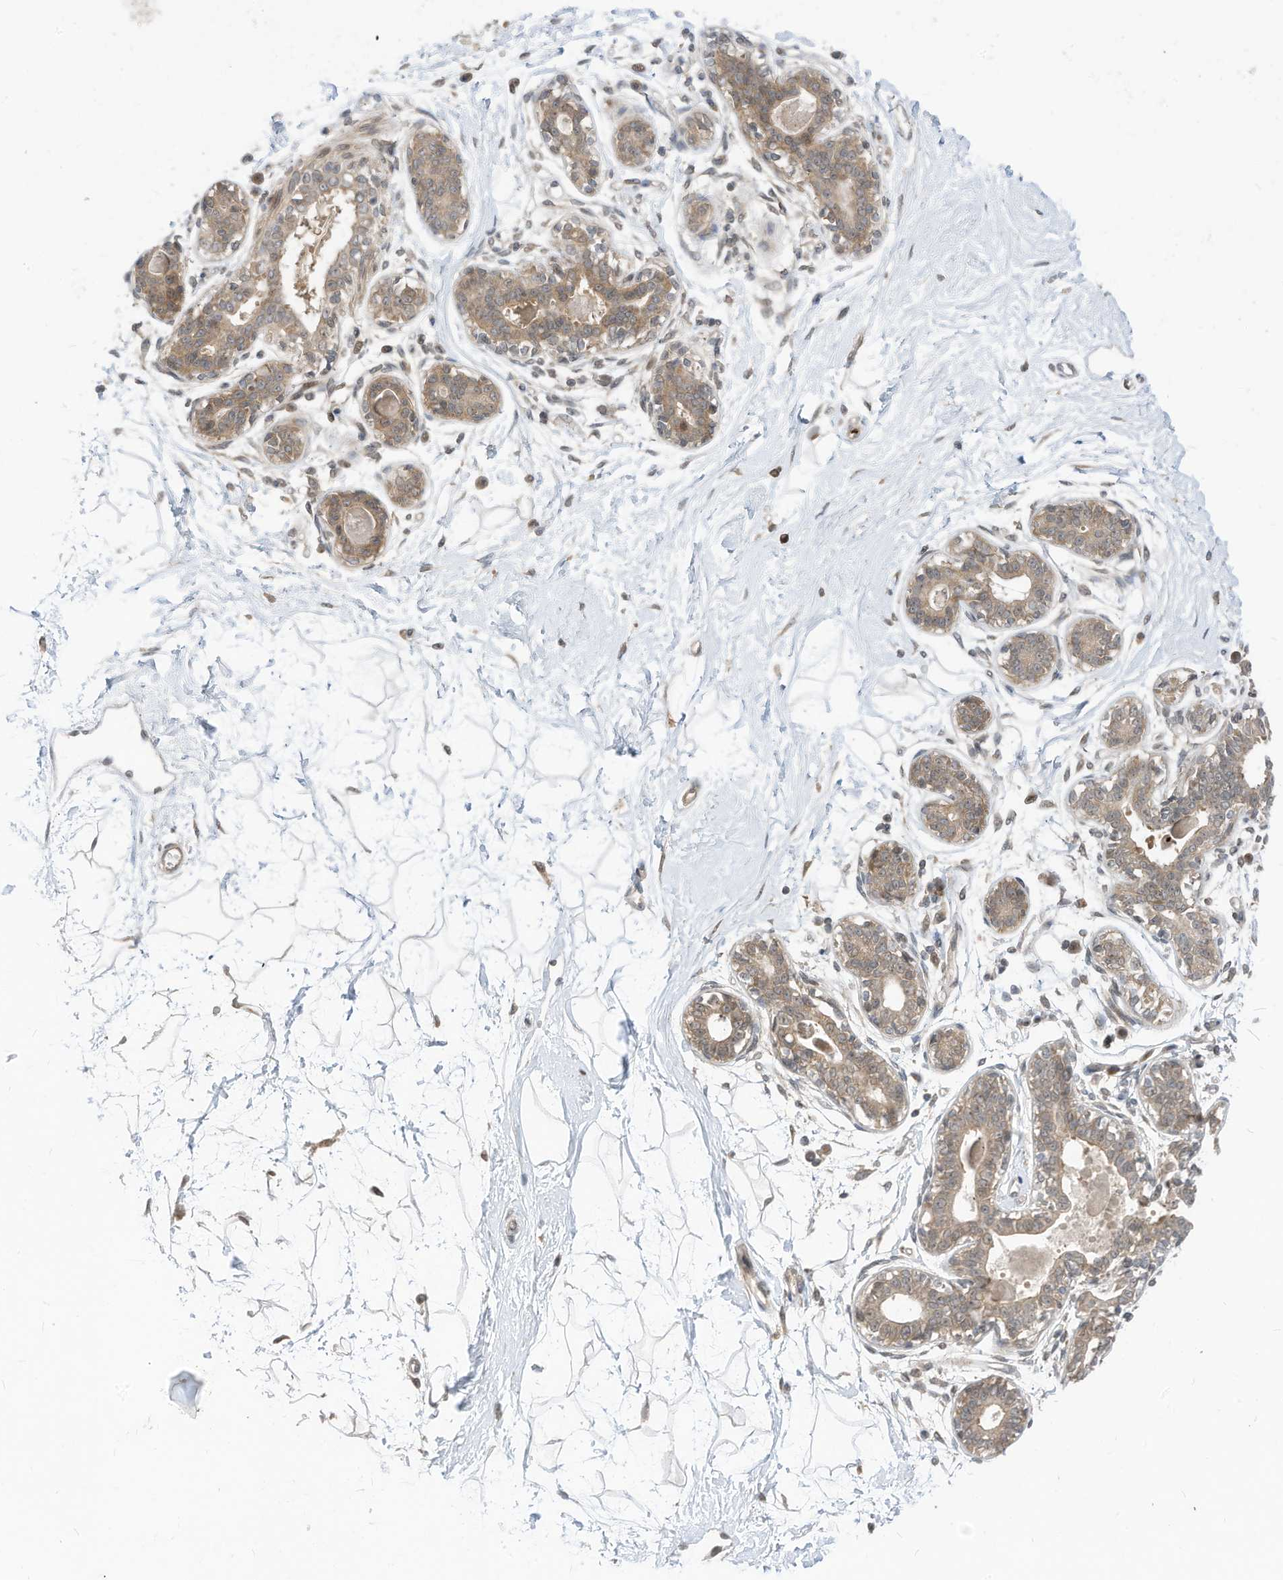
{"staining": {"intensity": "negative", "quantity": "none", "location": "none"}, "tissue": "breast", "cell_type": "Adipocytes", "image_type": "normal", "snomed": [{"axis": "morphology", "description": "Normal tissue, NOS"}, {"axis": "topography", "description": "Breast"}], "caption": "IHC micrograph of unremarkable breast: breast stained with DAB reveals no significant protein positivity in adipocytes. (IHC, brightfield microscopy, high magnification).", "gene": "CNKSR1", "patient": {"sex": "female", "age": 45}}